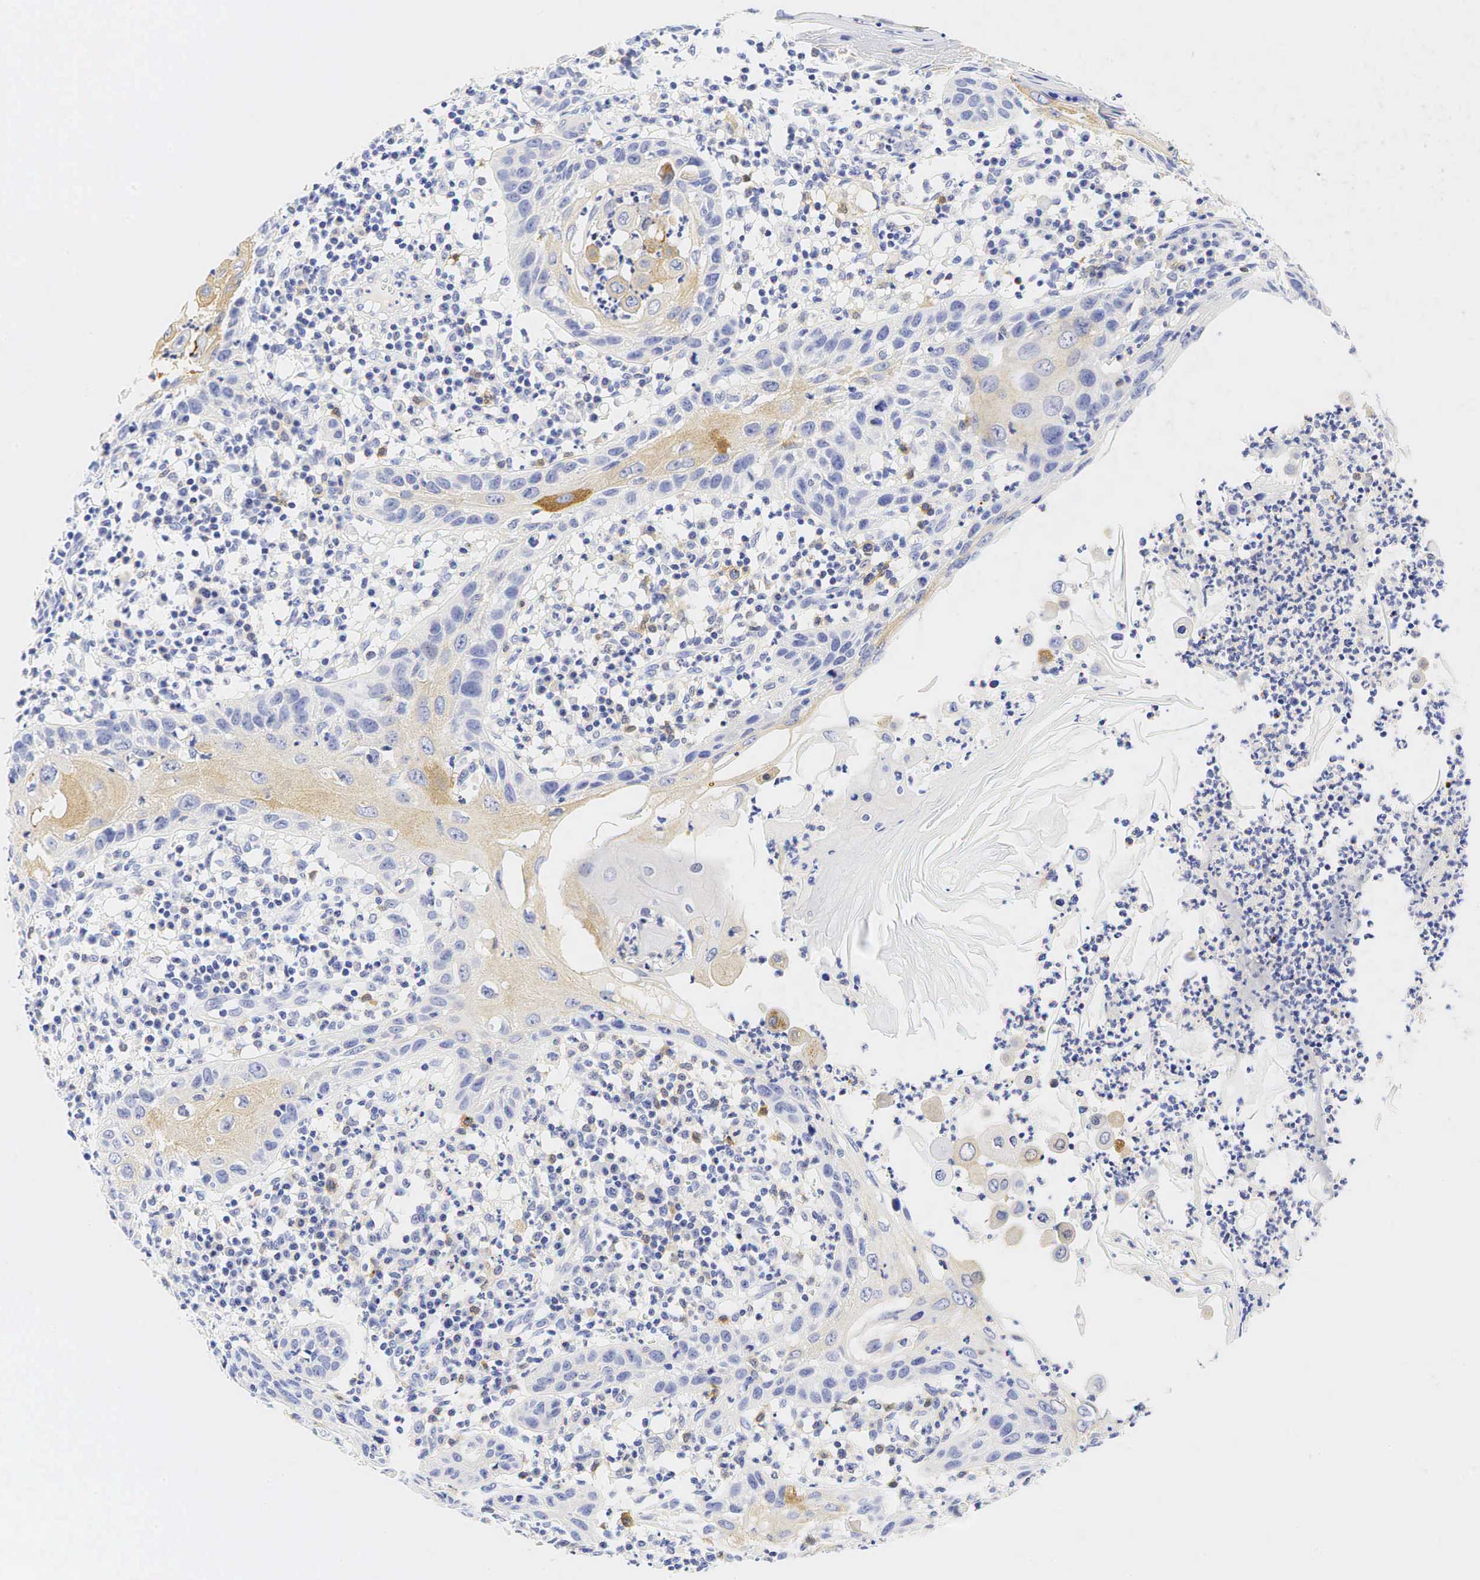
{"staining": {"intensity": "weak", "quantity": "<25%", "location": "cytoplasmic/membranous"}, "tissue": "skin cancer", "cell_type": "Tumor cells", "image_type": "cancer", "snomed": [{"axis": "morphology", "description": "Squamous cell carcinoma, NOS"}, {"axis": "topography", "description": "Skin"}], "caption": "DAB (3,3'-diaminobenzidine) immunohistochemical staining of skin cancer reveals no significant expression in tumor cells.", "gene": "TNFRSF8", "patient": {"sex": "female", "age": 74}}